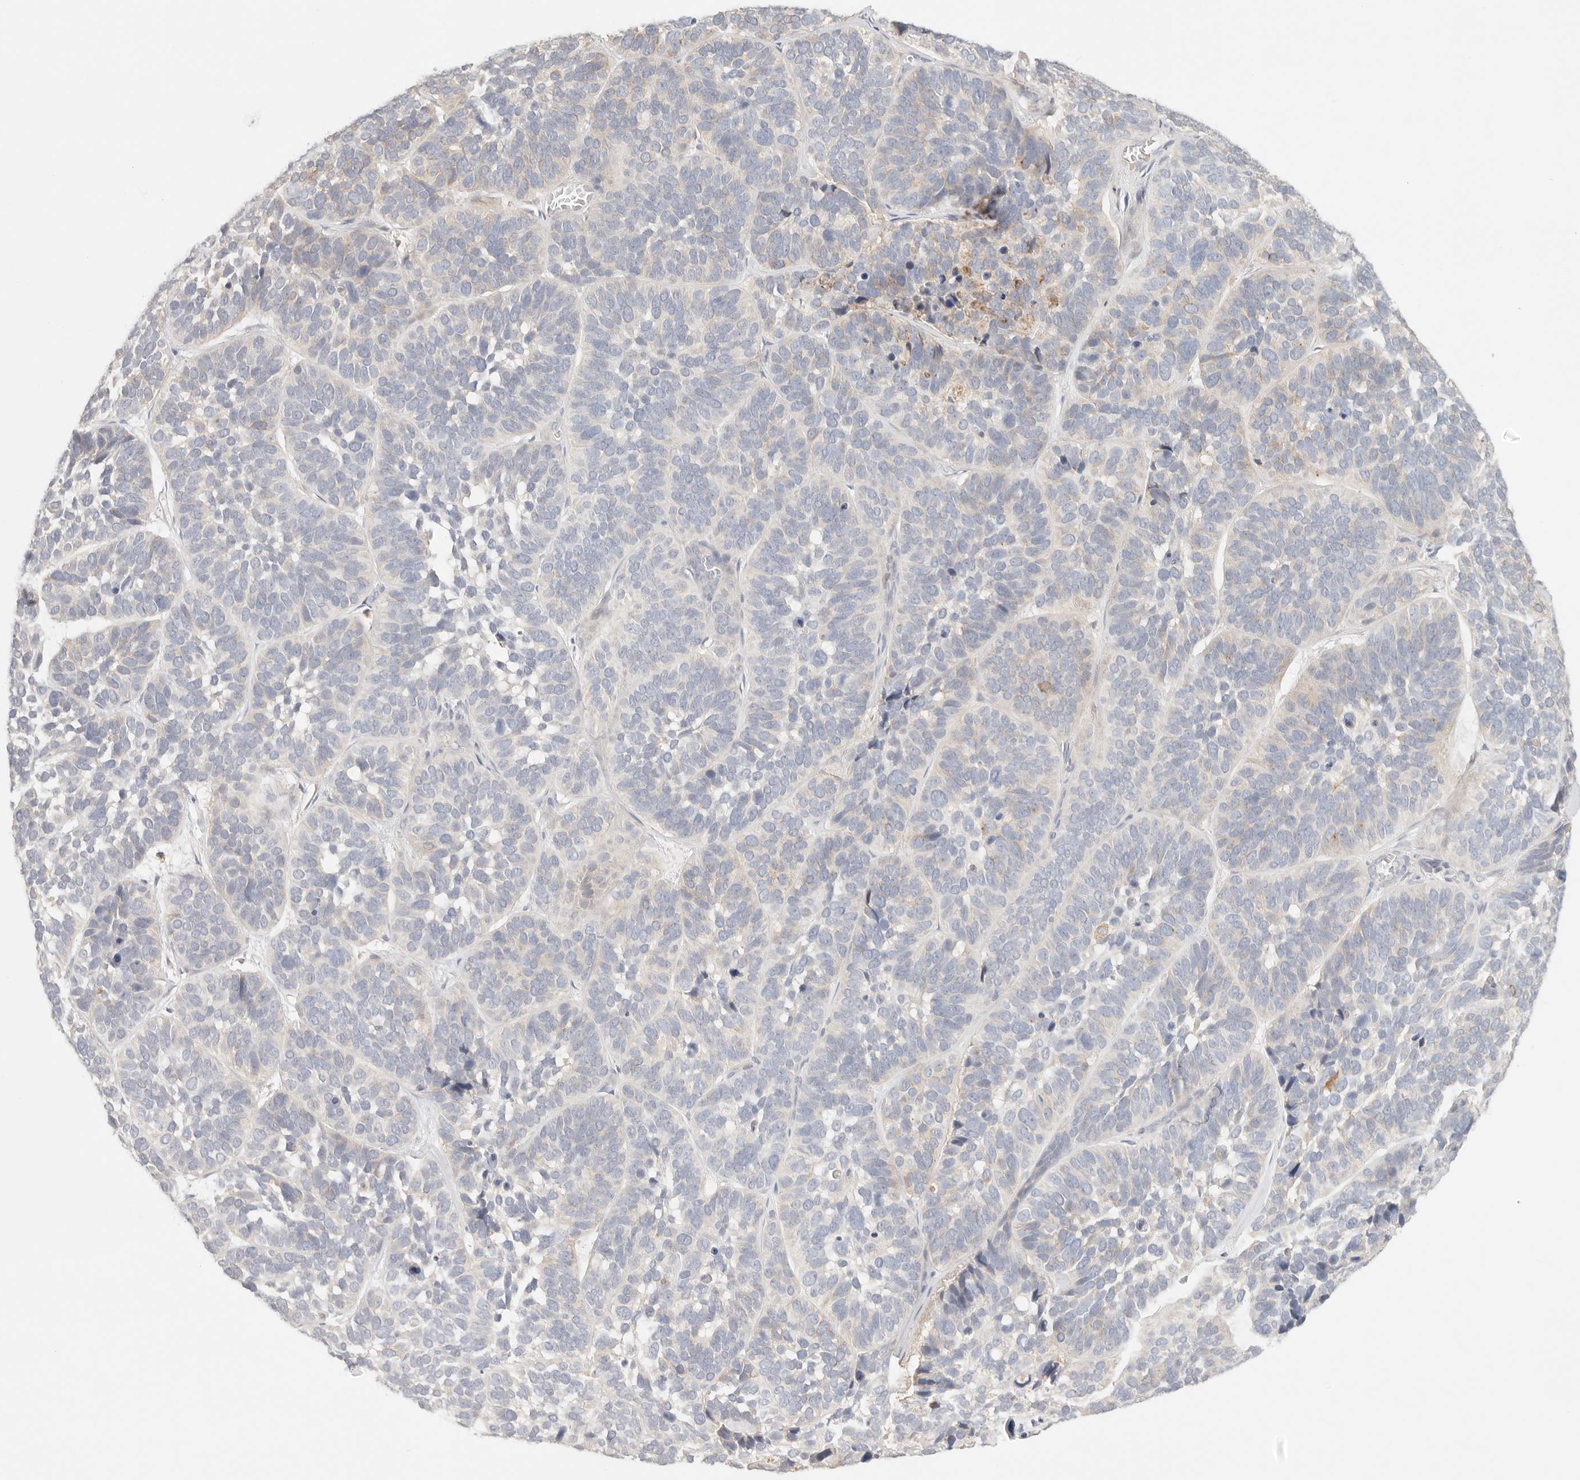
{"staining": {"intensity": "moderate", "quantity": "<25%", "location": "cytoplasmic/membranous"}, "tissue": "skin cancer", "cell_type": "Tumor cells", "image_type": "cancer", "snomed": [{"axis": "morphology", "description": "Basal cell carcinoma"}, {"axis": "topography", "description": "Skin"}], "caption": "Immunohistochemical staining of skin cancer (basal cell carcinoma) displays low levels of moderate cytoplasmic/membranous protein staining in about <25% of tumor cells.", "gene": "CEP120", "patient": {"sex": "male", "age": 62}}